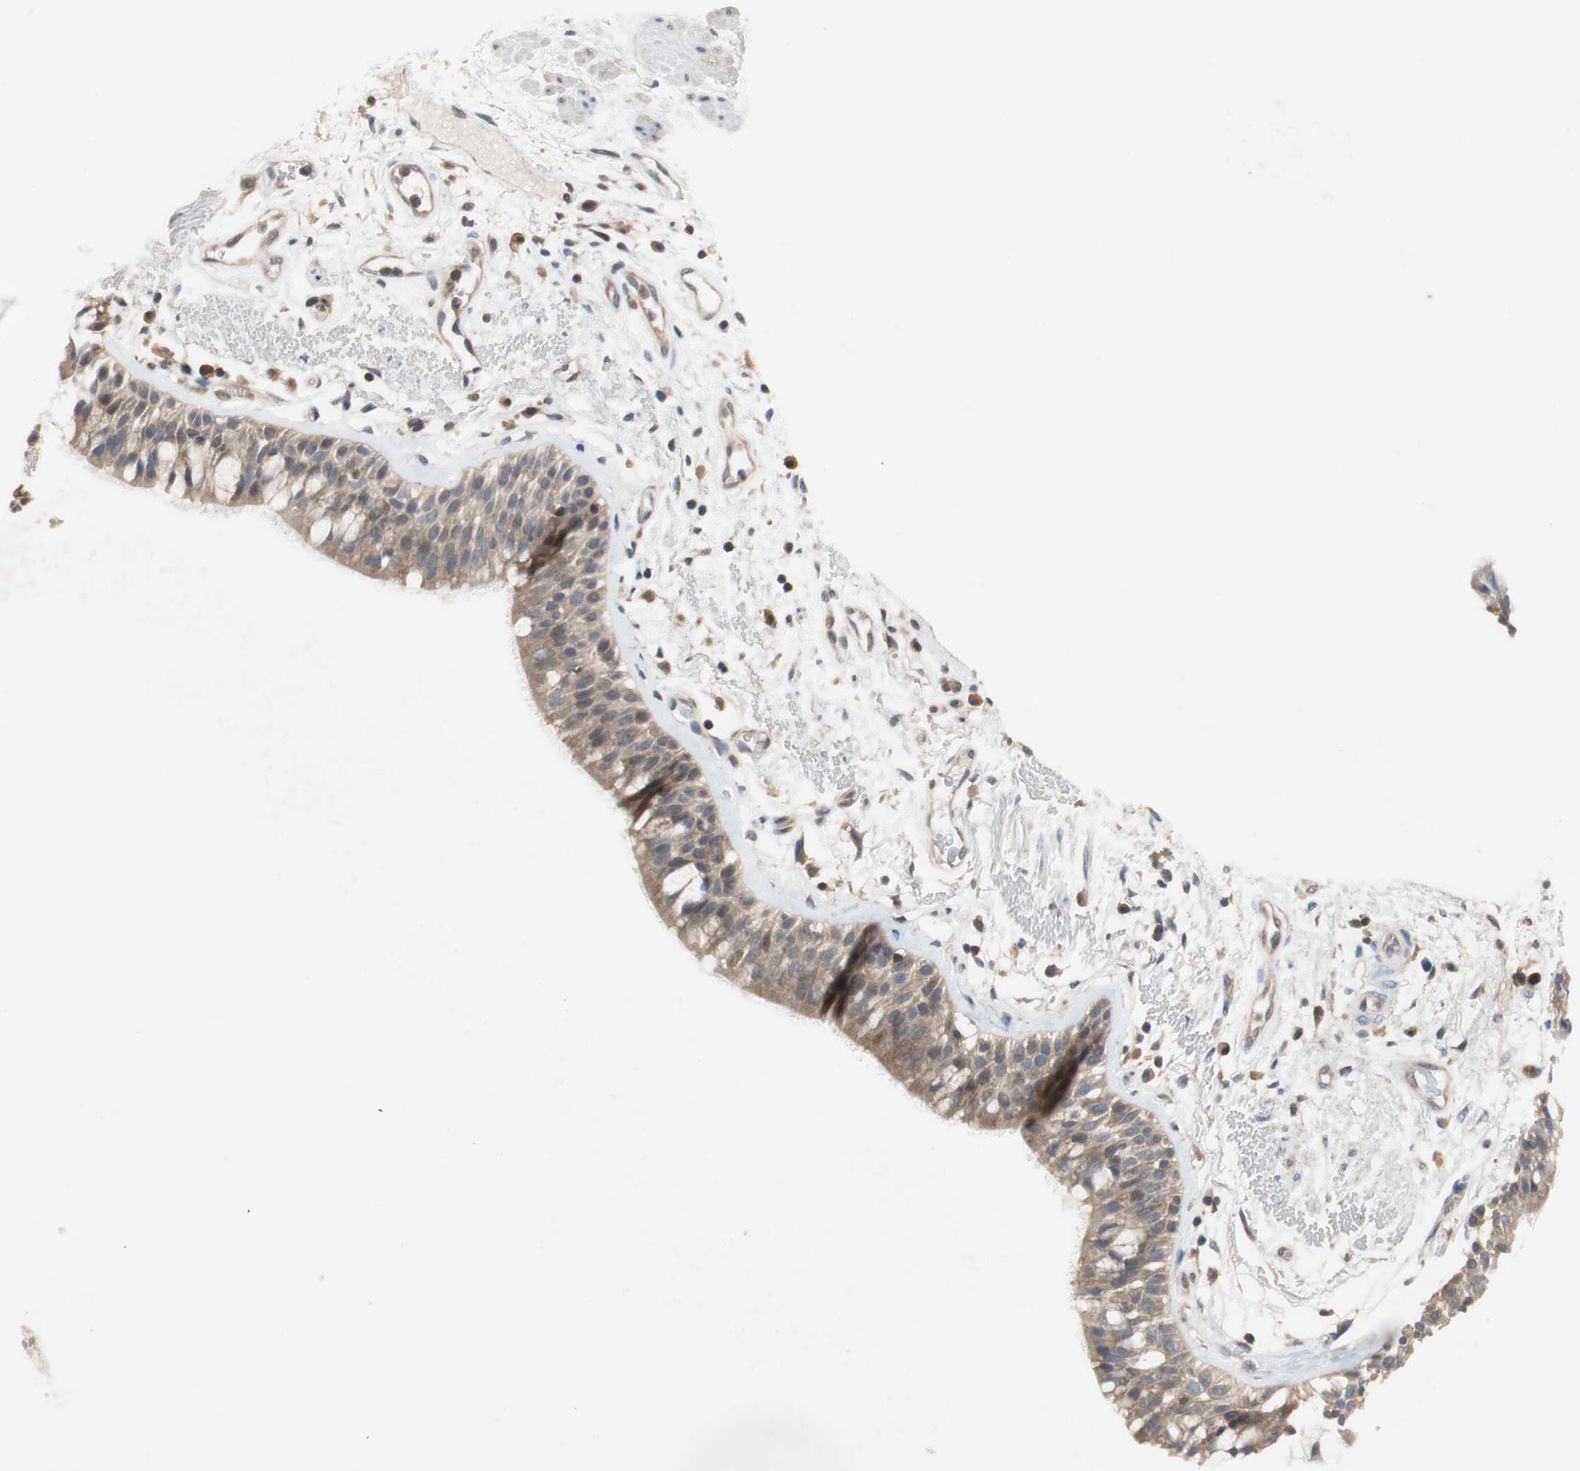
{"staining": {"intensity": "weak", "quantity": ">75%", "location": "cytoplasmic/membranous"}, "tissue": "bronchus", "cell_type": "Respiratory epithelial cells", "image_type": "normal", "snomed": [{"axis": "morphology", "description": "Normal tissue, NOS"}, {"axis": "topography", "description": "Bronchus"}], "caption": "This image shows immunohistochemistry (IHC) staining of unremarkable human bronchus, with low weak cytoplasmic/membranous positivity in approximately >75% of respiratory epithelial cells.", "gene": "GALT", "patient": {"sex": "male", "age": 66}}